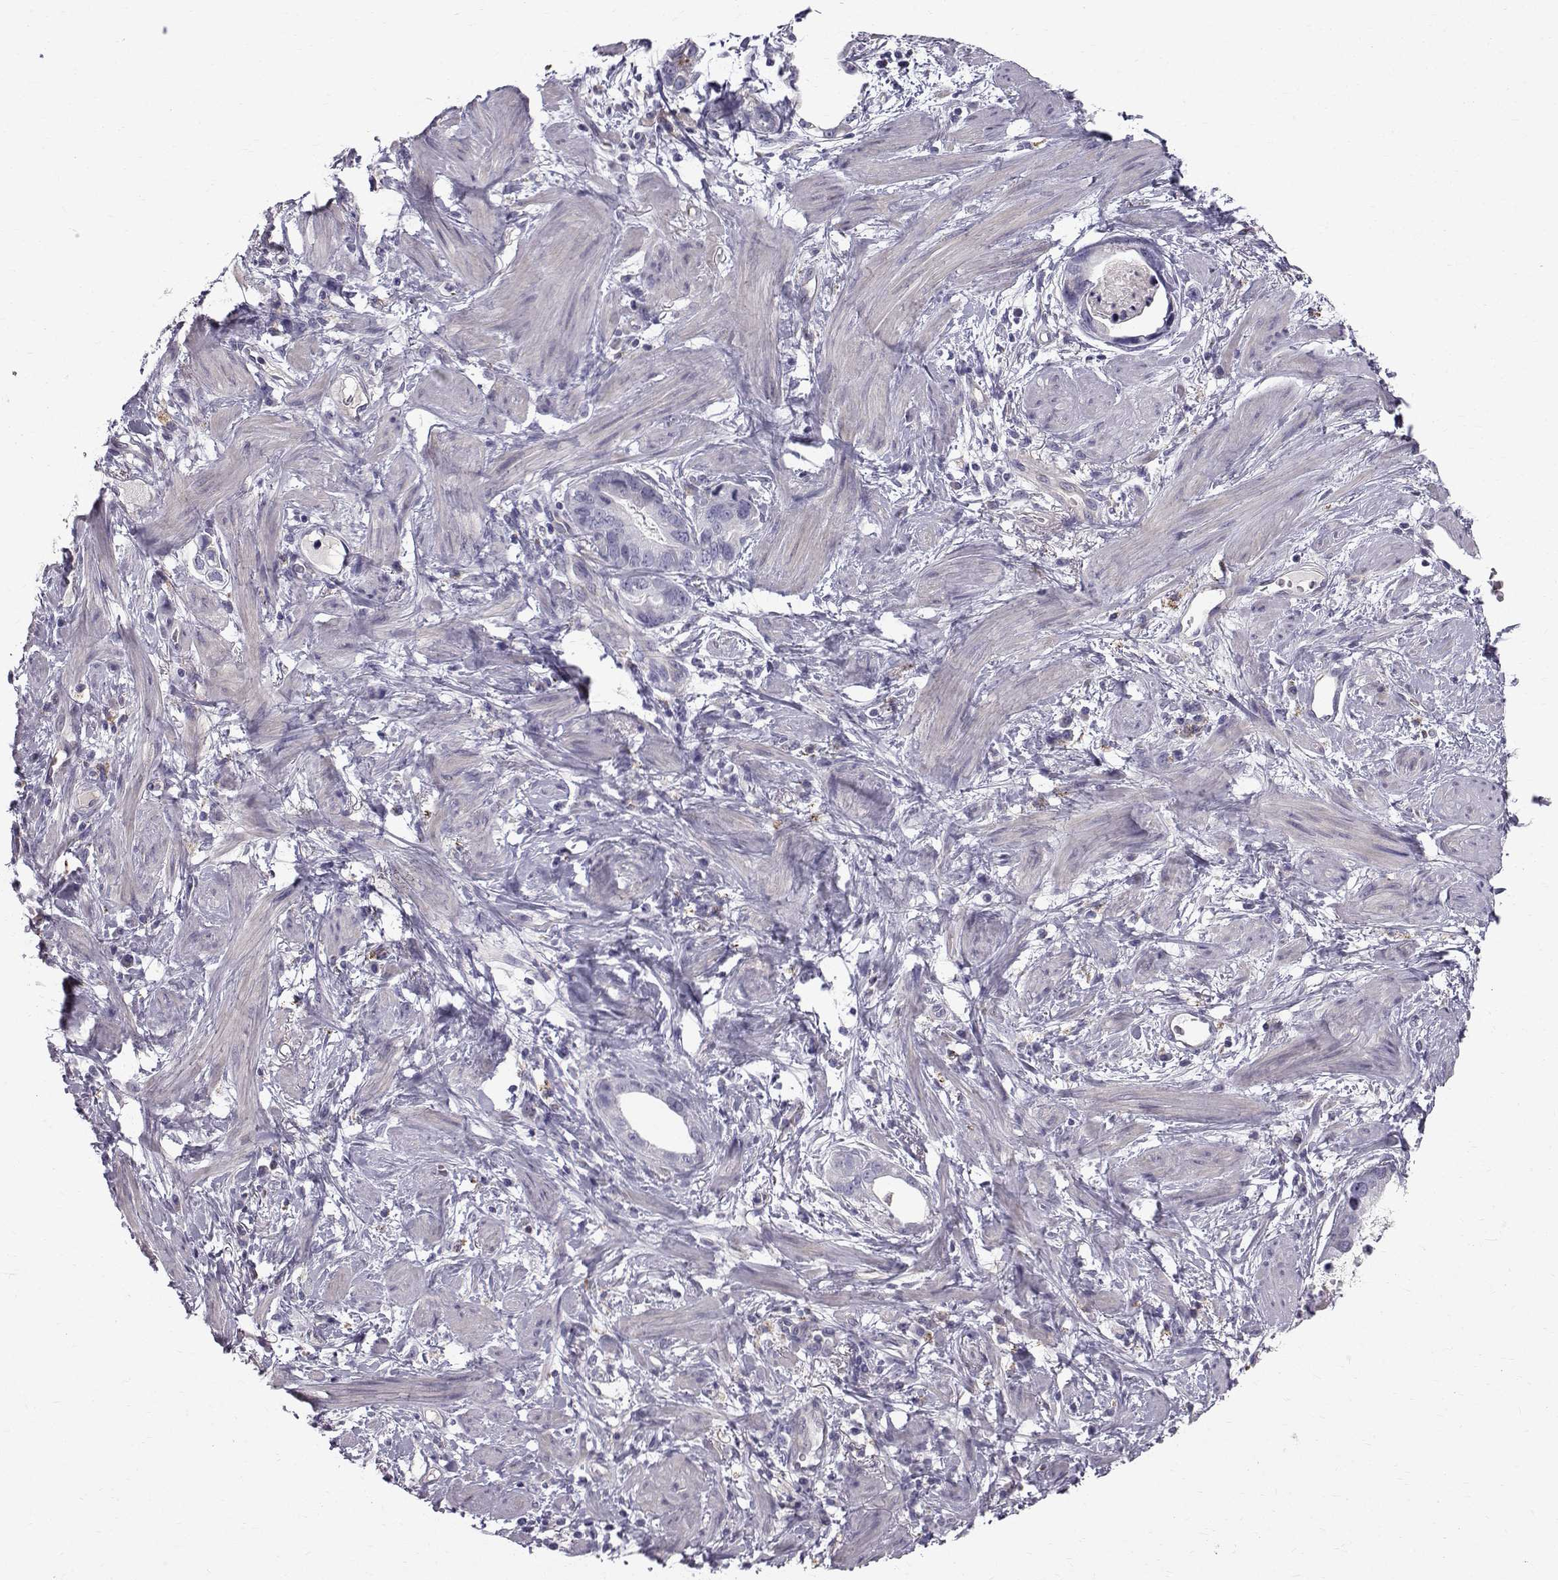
{"staining": {"intensity": "negative", "quantity": "none", "location": "none"}, "tissue": "stomach cancer", "cell_type": "Tumor cells", "image_type": "cancer", "snomed": [{"axis": "morphology", "description": "Adenocarcinoma, NOS"}, {"axis": "topography", "description": "Stomach, lower"}], "caption": "Tumor cells show no significant protein positivity in stomach cancer (adenocarcinoma).", "gene": "CALCR", "patient": {"sex": "female", "age": 93}}